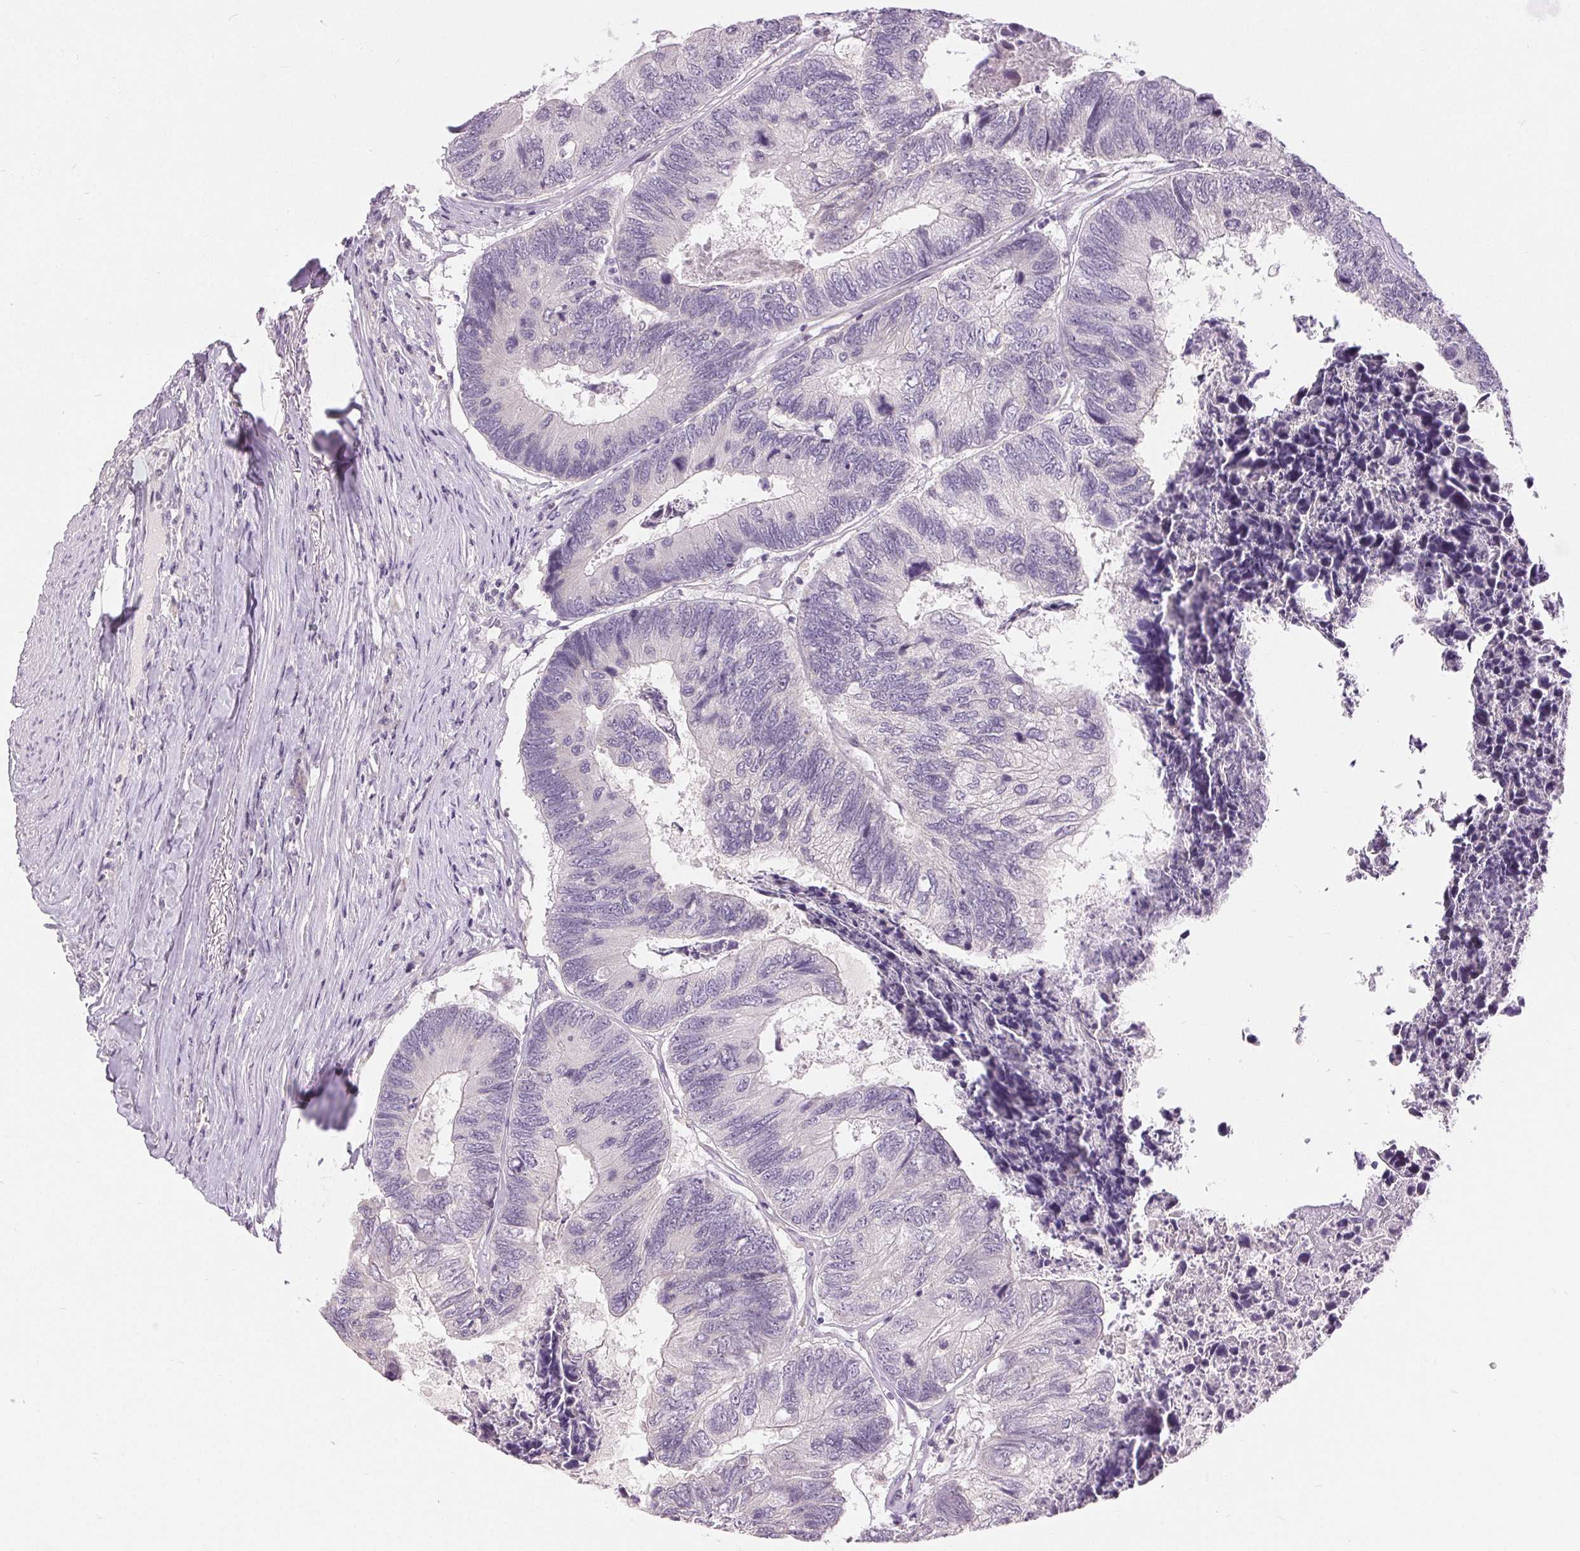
{"staining": {"intensity": "negative", "quantity": "none", "location": "none"}, "tissue": "colorectal cancer", "cell_type": "Tumor cells", "image_type": "cancer", "snomed": [{"axis": "morphology", "description": "Adenocarcinoma, NOS"}, {"axis": "topography", "description": "Colon"}], "caption": "High magnification brightfield microscopy of colorectal cancer (adenocarcinoma) stained with DAB (3,3'-diaminobenzidine) (brown) and counterstained with hematoxylin (blue): tumor cells show no significant staining. (Stains: DAB IHC with hematoxylin counter stain, Microscopy: brightfield microscopy at high magnification).", "gene": "DSG3", "patient": {"sex": "female", "age": 67}}